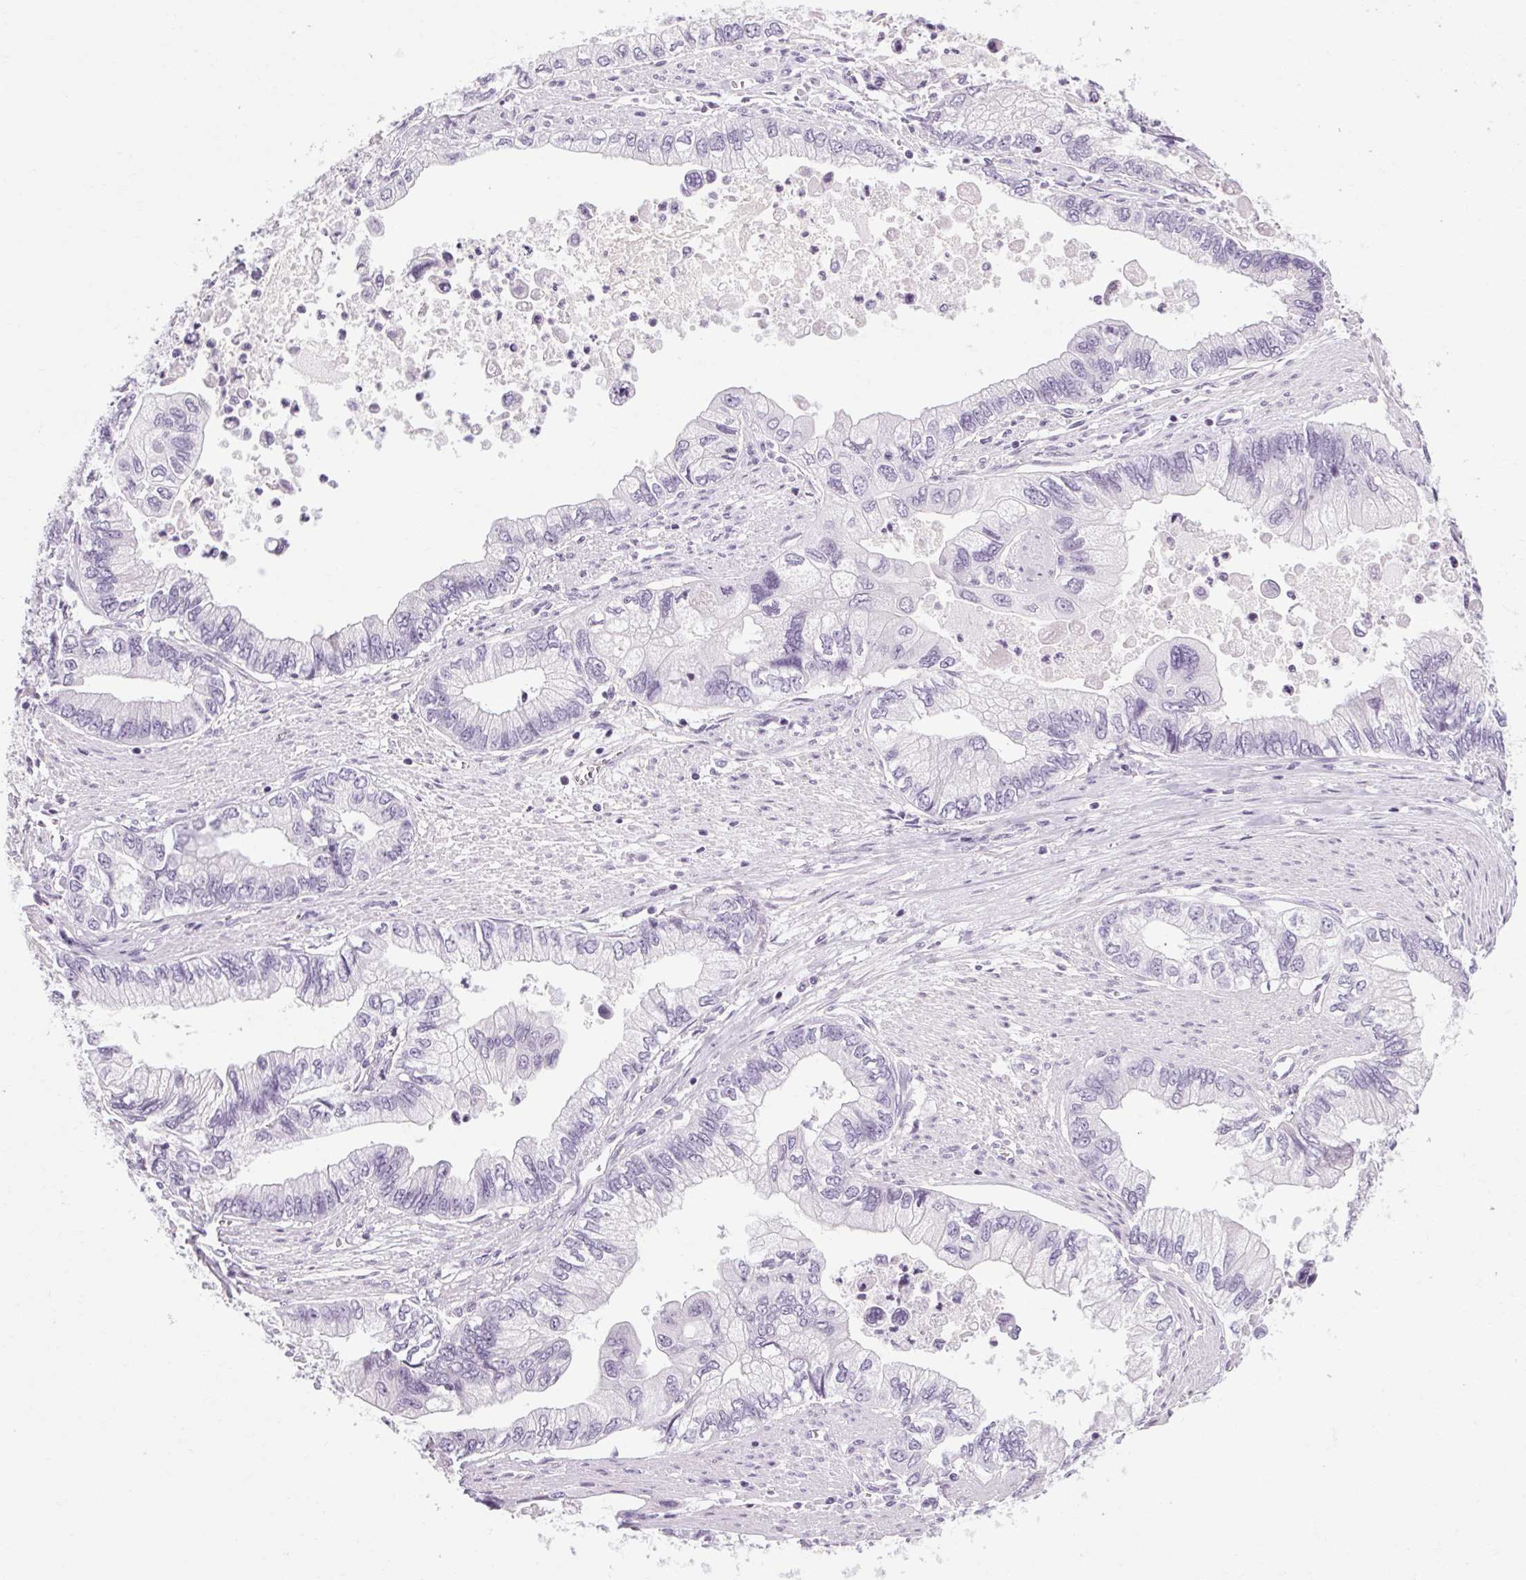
{"staining": {"intensity": "negative", "quantity": "none", "location": "none"}, "tissue": "stomach cancer", "cell_type": "Tumor cells", "image_type": "cancer", "snomed": [{"axis": "morphology", "description": "Adenocarcinoma, NOS"}, {"axis": "topography", "description": "Pancreas"}, {"axis": "topography", "description": "Stomach, upper"}], "caption": "High power microscopy micrograph of an immunohistochemistry image of stomach cancer, revealing no significant staining in tumor cells. Brightfield microscopy of immunohistochemistry (IHC) stained with DAB (brown) and hematoxylin (blue), captured at high magnification.", "gene": "POMC", "patient": {"sex": "male", "age": 77}}